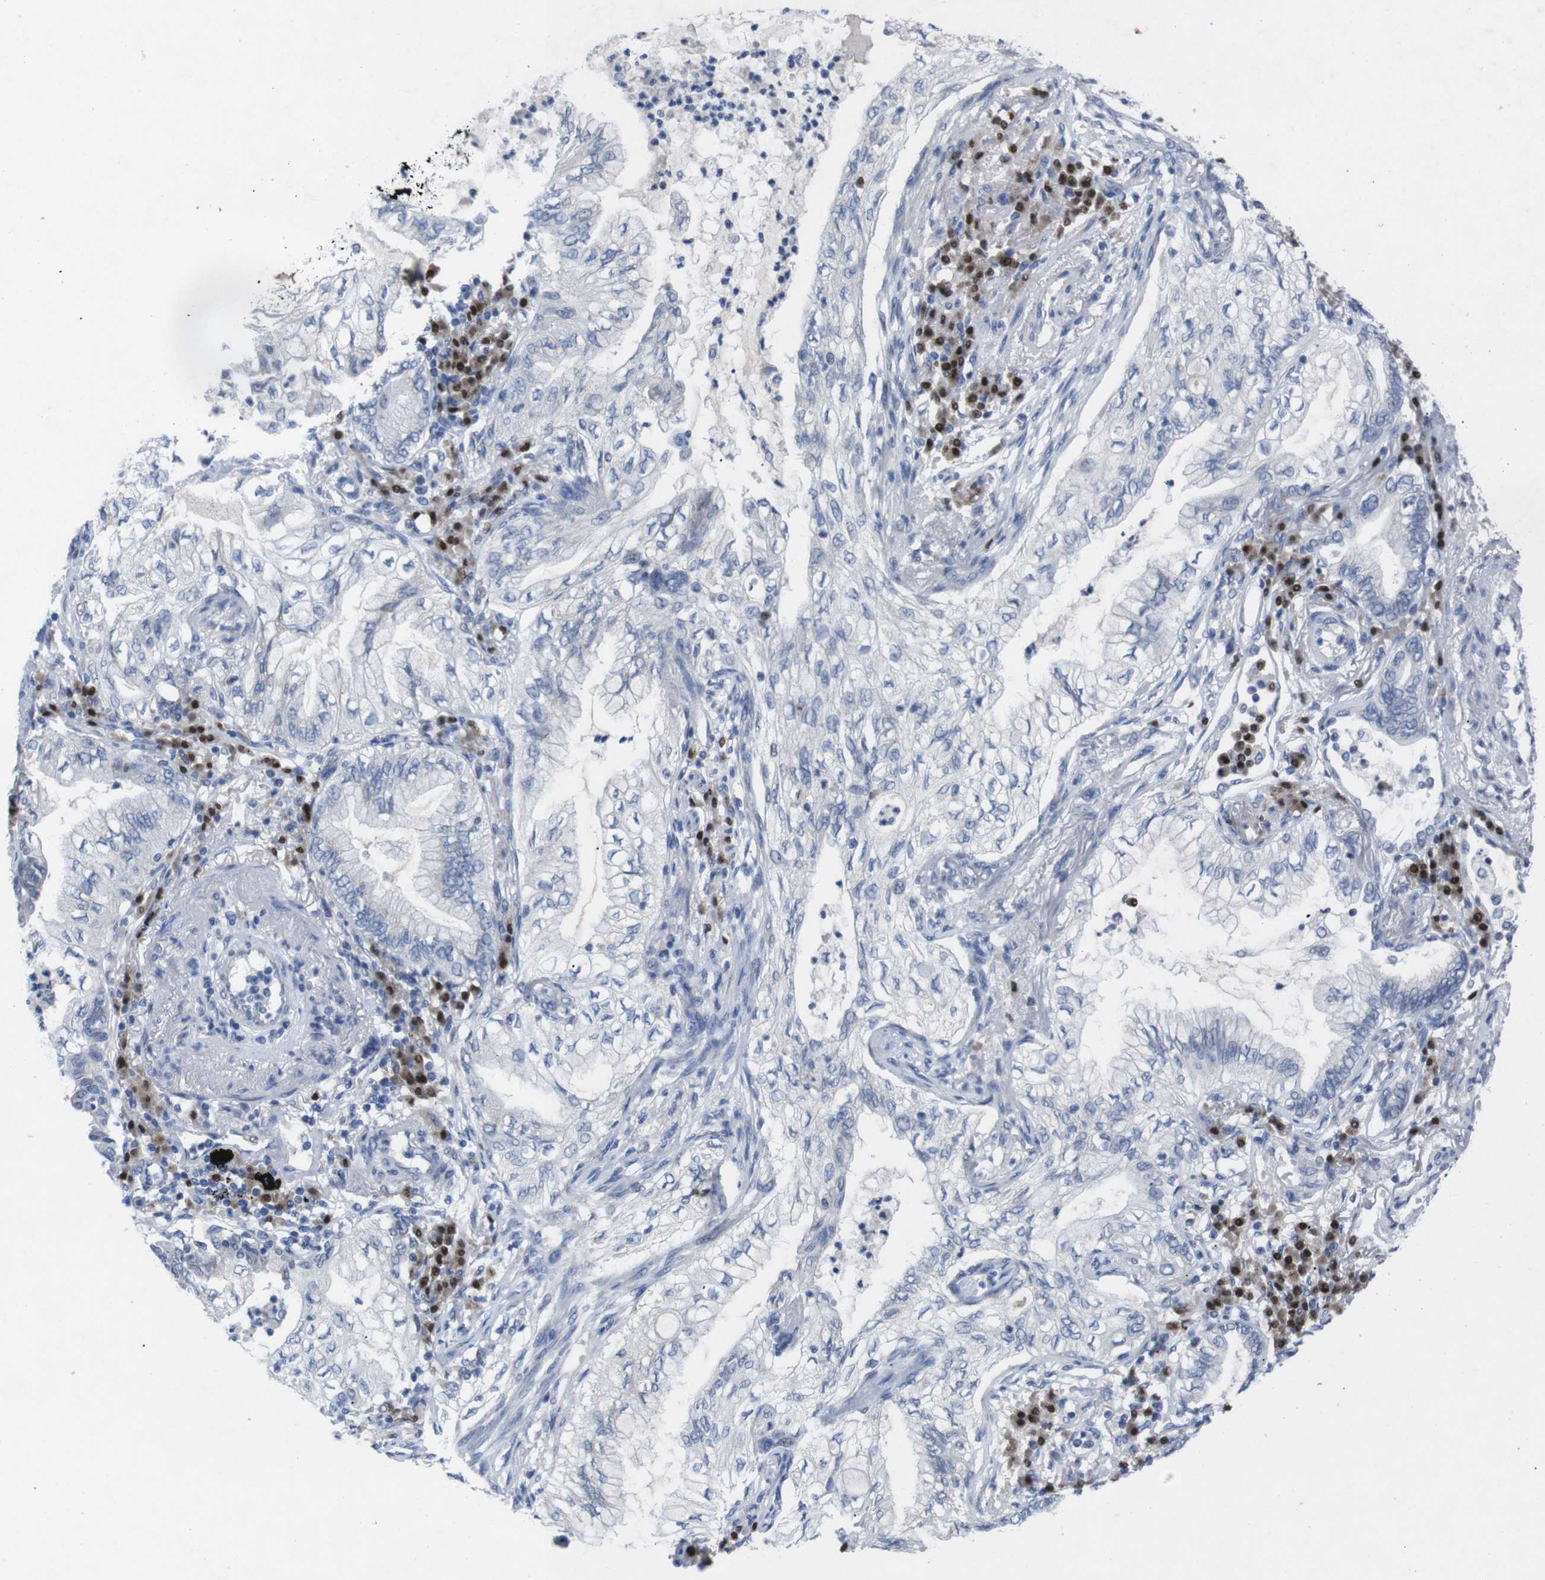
{"staining": {"intensity": "negative", "quantity": "none", "location": "none"}, "tissue": "lung cancer", "cell_type": "Tumor cells", "image_type": "cancer", "snomed": [{"axis": "morphology", "description": "Normal tissue, NOS"}, {"axis": "morphology", "description": "Adenocarcinoma, NOS"}, {"axis": "topography", "description": "Bronchus"}, {"axis": "topography", "description": "Lung"}], "caption": "This micrograph is of lung adenocarcinoma stained with IHC to label a protein in brown with the nuclei are counter-stained blue. There is no expression in tumor cells.", "gene": "IRF4", "patient": {"sex": "female", "age": 70}}